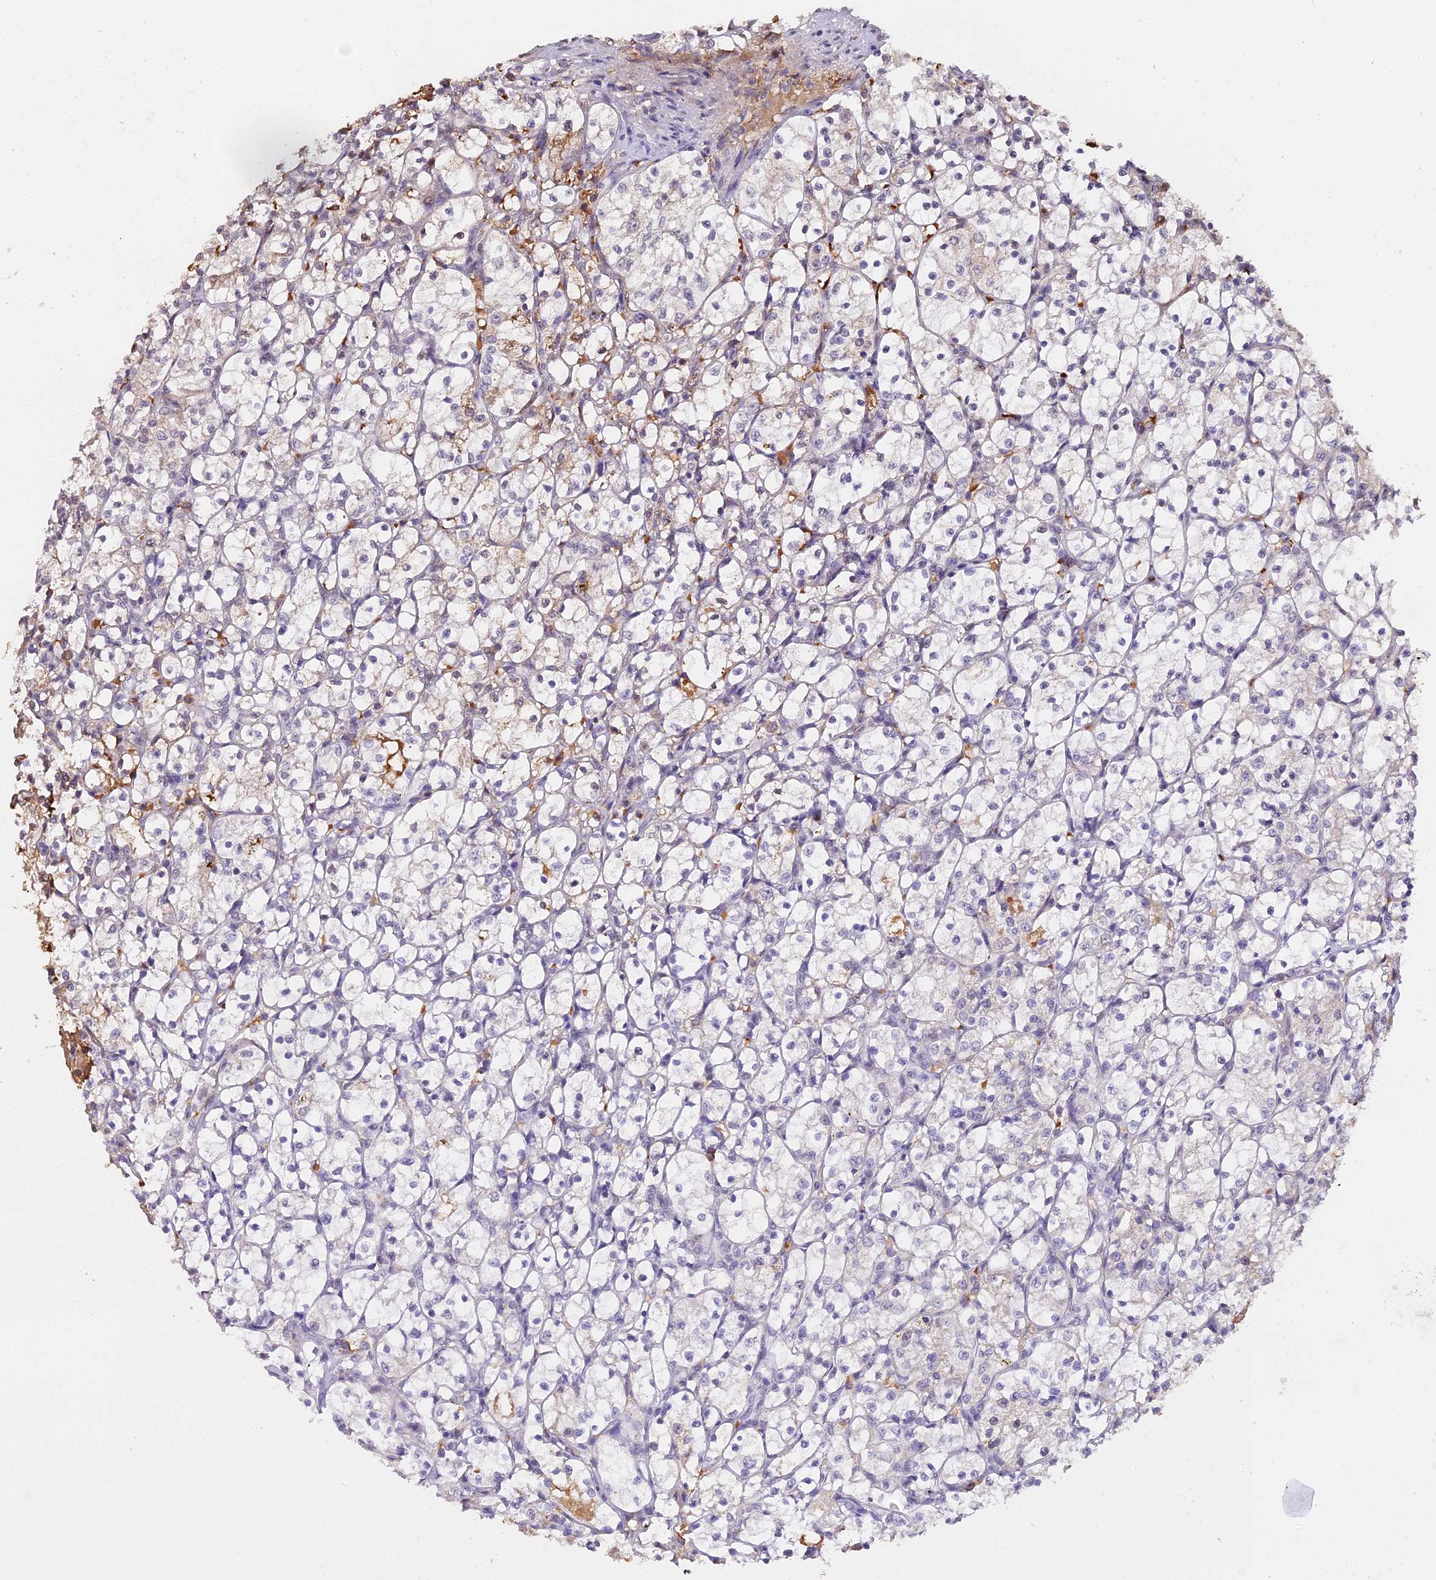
{"staining": {"intensity": "negative", "quantity": "none", "location": "none"}, "tissue": "renal cancer", "cell_type": "Tumor cells", "image_type": "cancer", "snomed": [{"axis": "morphology", "description": "Adenocarcinoma, NOS"}, {"axis": "topography", "description": "Kidney"}], "caption": "The image exhibits no staining of tumor cells in adenocarcinoma (renal).", "gene": "ZDBF2", "patient": {"sex": "female", "age": 69}}